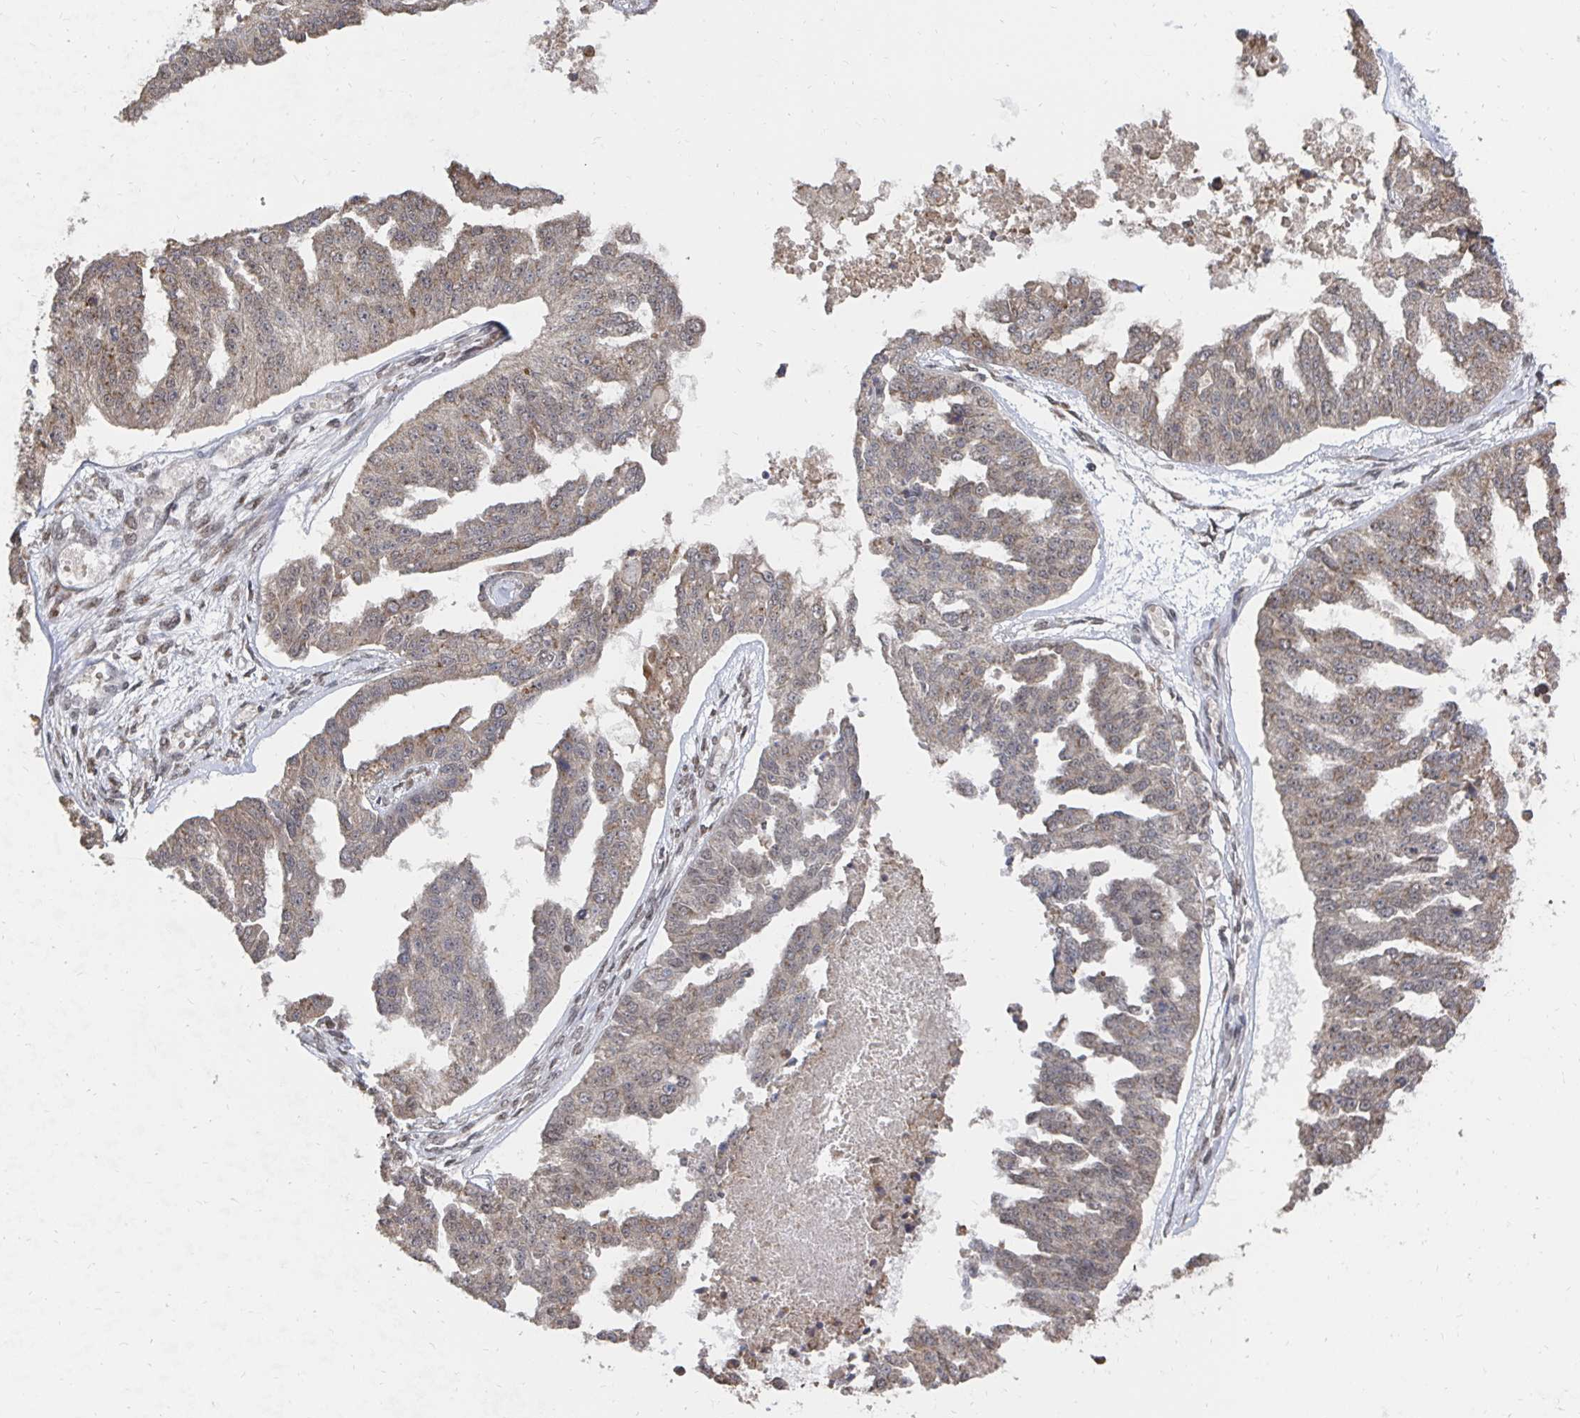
{"staining": {"intensity": "weak", "quantity": ">75%", "location": "cytoplasmic/membranous"}, "tissue": "ovarian cancer", "cell_type": "Tumor cells", "image_type": "cancer", "snomed": [{"axis": "morphology", "description": "Cystadenocarcinoma, serous, NOS"}, {"axis": "topography", "description": "Ovary"}], "caption": "High-magnification brightfield microscopy of ovarian serous cystadenocarcinoma stained with DAB (3,3'-diaminobenzidine) (brown) and counterstained with hematoxylin (blue). tumor cells exhibit weak cytoplasmic/membranous expression is appreciated in about>75% of cells. Nuclei are stained in blue.", "gene": "GTF3C6", "patient": {"sex": "female", "age": 58}}